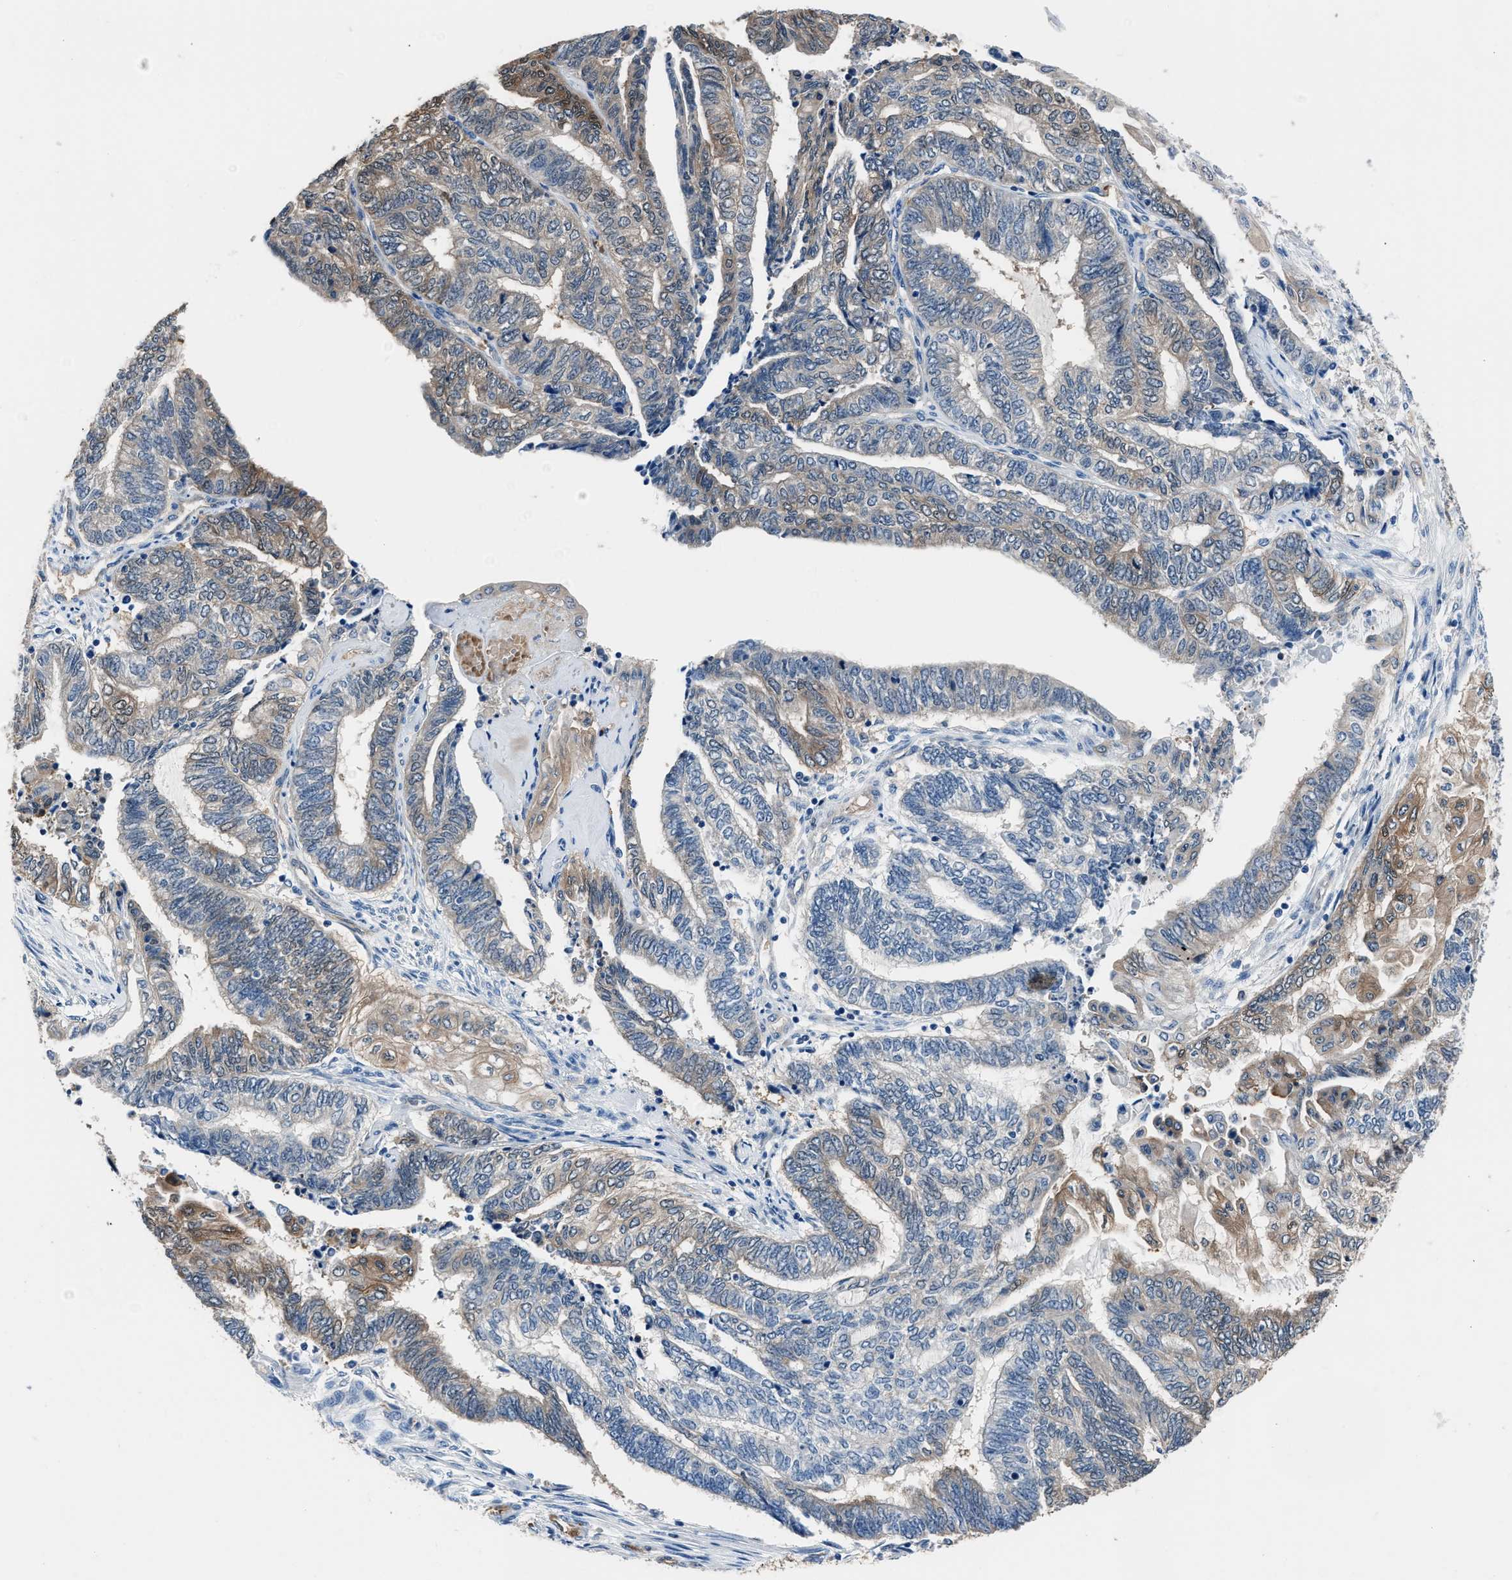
{"staining": {"intensity": "weak", "quantity": "<25%", "location": "cytoplasmic/membranous"}, "tissue": "endometrial cancer", "cell_type": "Tumor cells", "image_type": "cancer", "snomed": [{"axis": "morphology", "description": "Adenocarcinoma, NOS"}, {"axis": "topography", "description": "Uterus"}, {"axis": "topography", "description": "Endometrium"}], "caption": "DAB immunohistochemical staining of human adenocarcinoma (endometrial) demonstrates no significant positivity in tumor cells.", "gene": "PPA1", "patient": {"sex": "female", "age": 70}}